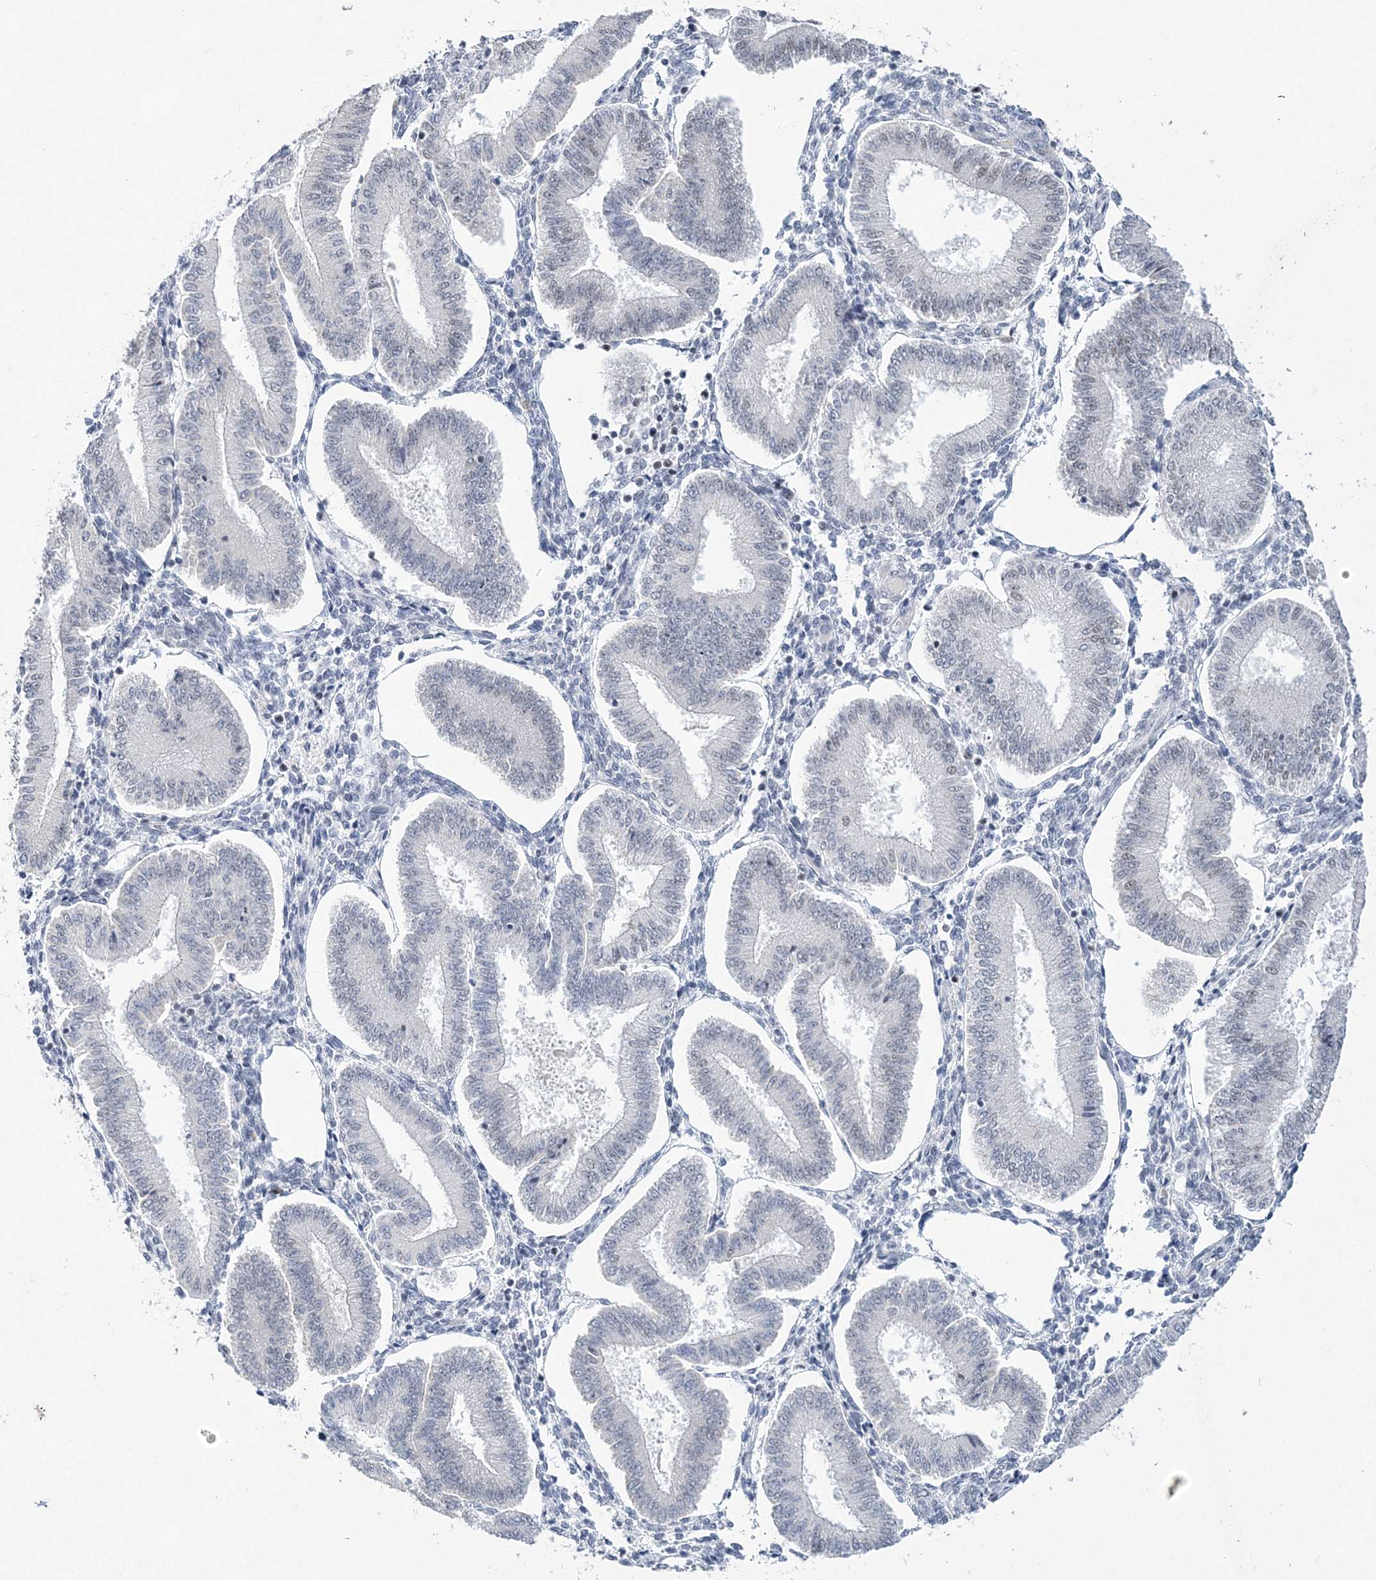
{"staining": {"intensity": "negative", "quantity": "none", "location": "none"}, "tissue": "endometrium", "cell_type": "Cells in endometrial stroma", "image_type": "normal", "snomed": [{"axis": "morphology", "description": "Normal tissue, NOS"}, {"axis": "topography", "description": "Endometrium"}], "caption": "Immunohistochemical staining of unremarkable human endometrium reveals no significant staining in cells in endometrial stroma. Nuclei are stained in blue.", "gene": "ZBTB7A", "patient": {"sex": "female", "age": 39}}